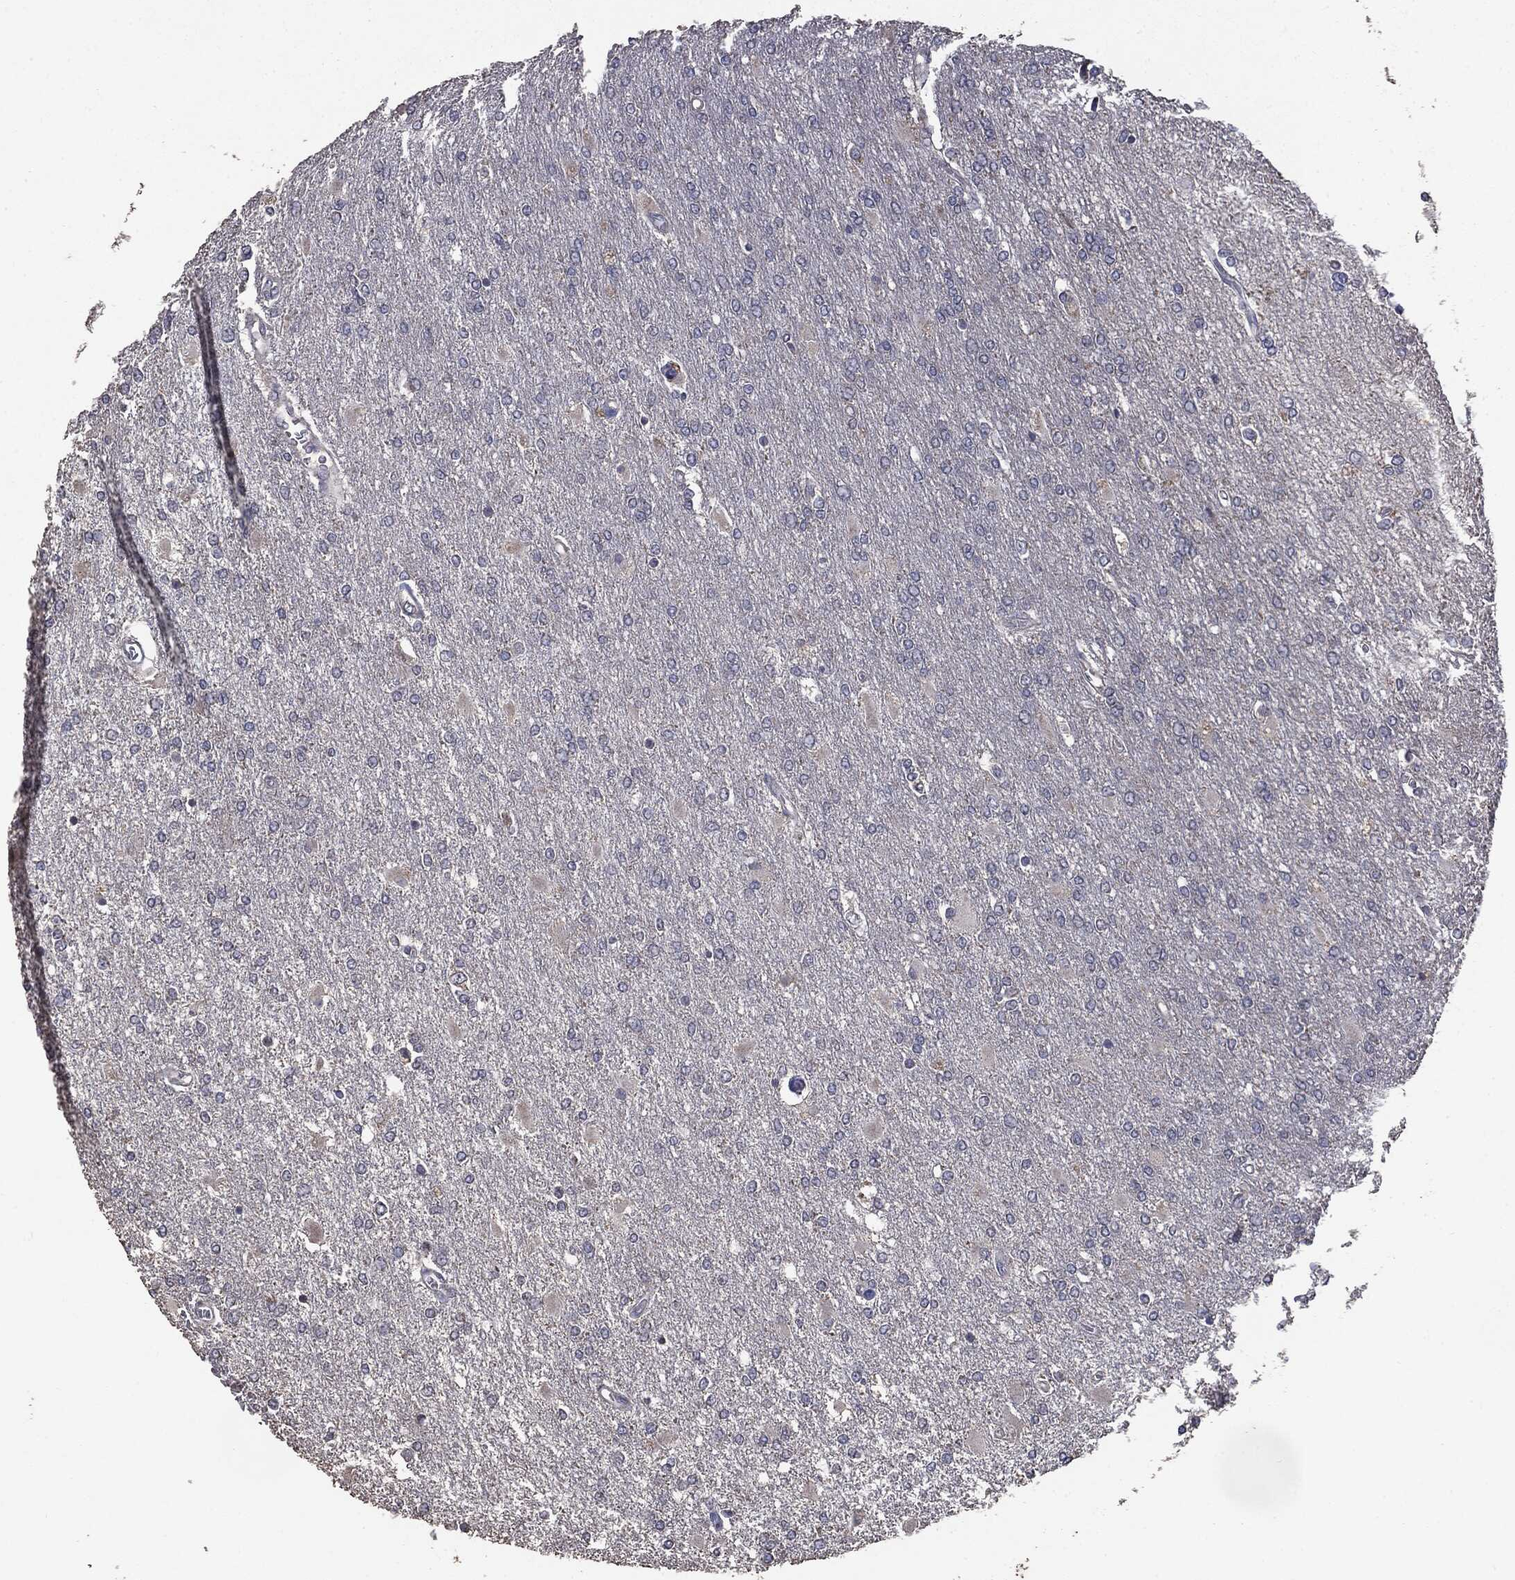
{"staining": {"intensity": "negative", "quantity": "none", "location": "none"}, "tissue": "glioma", "cell_type": "Tumor cells", "image_type": "cancer", "snomed": [{"axis": "morphology", "description": "Glioma, malignant, High grade"}, {"axis": "topography", "description": "Cerebral cortex"}], "caption": "A micrograph of human malignant high-grade glioma is negative for staining in tumor cells. (DAB (3,3'-diaminobenzidine) immunohistochemistry (IHC) with hematoxylin counter stain).", "gene": "MTOR", "patient": {"sex": "male", "age": 79}}